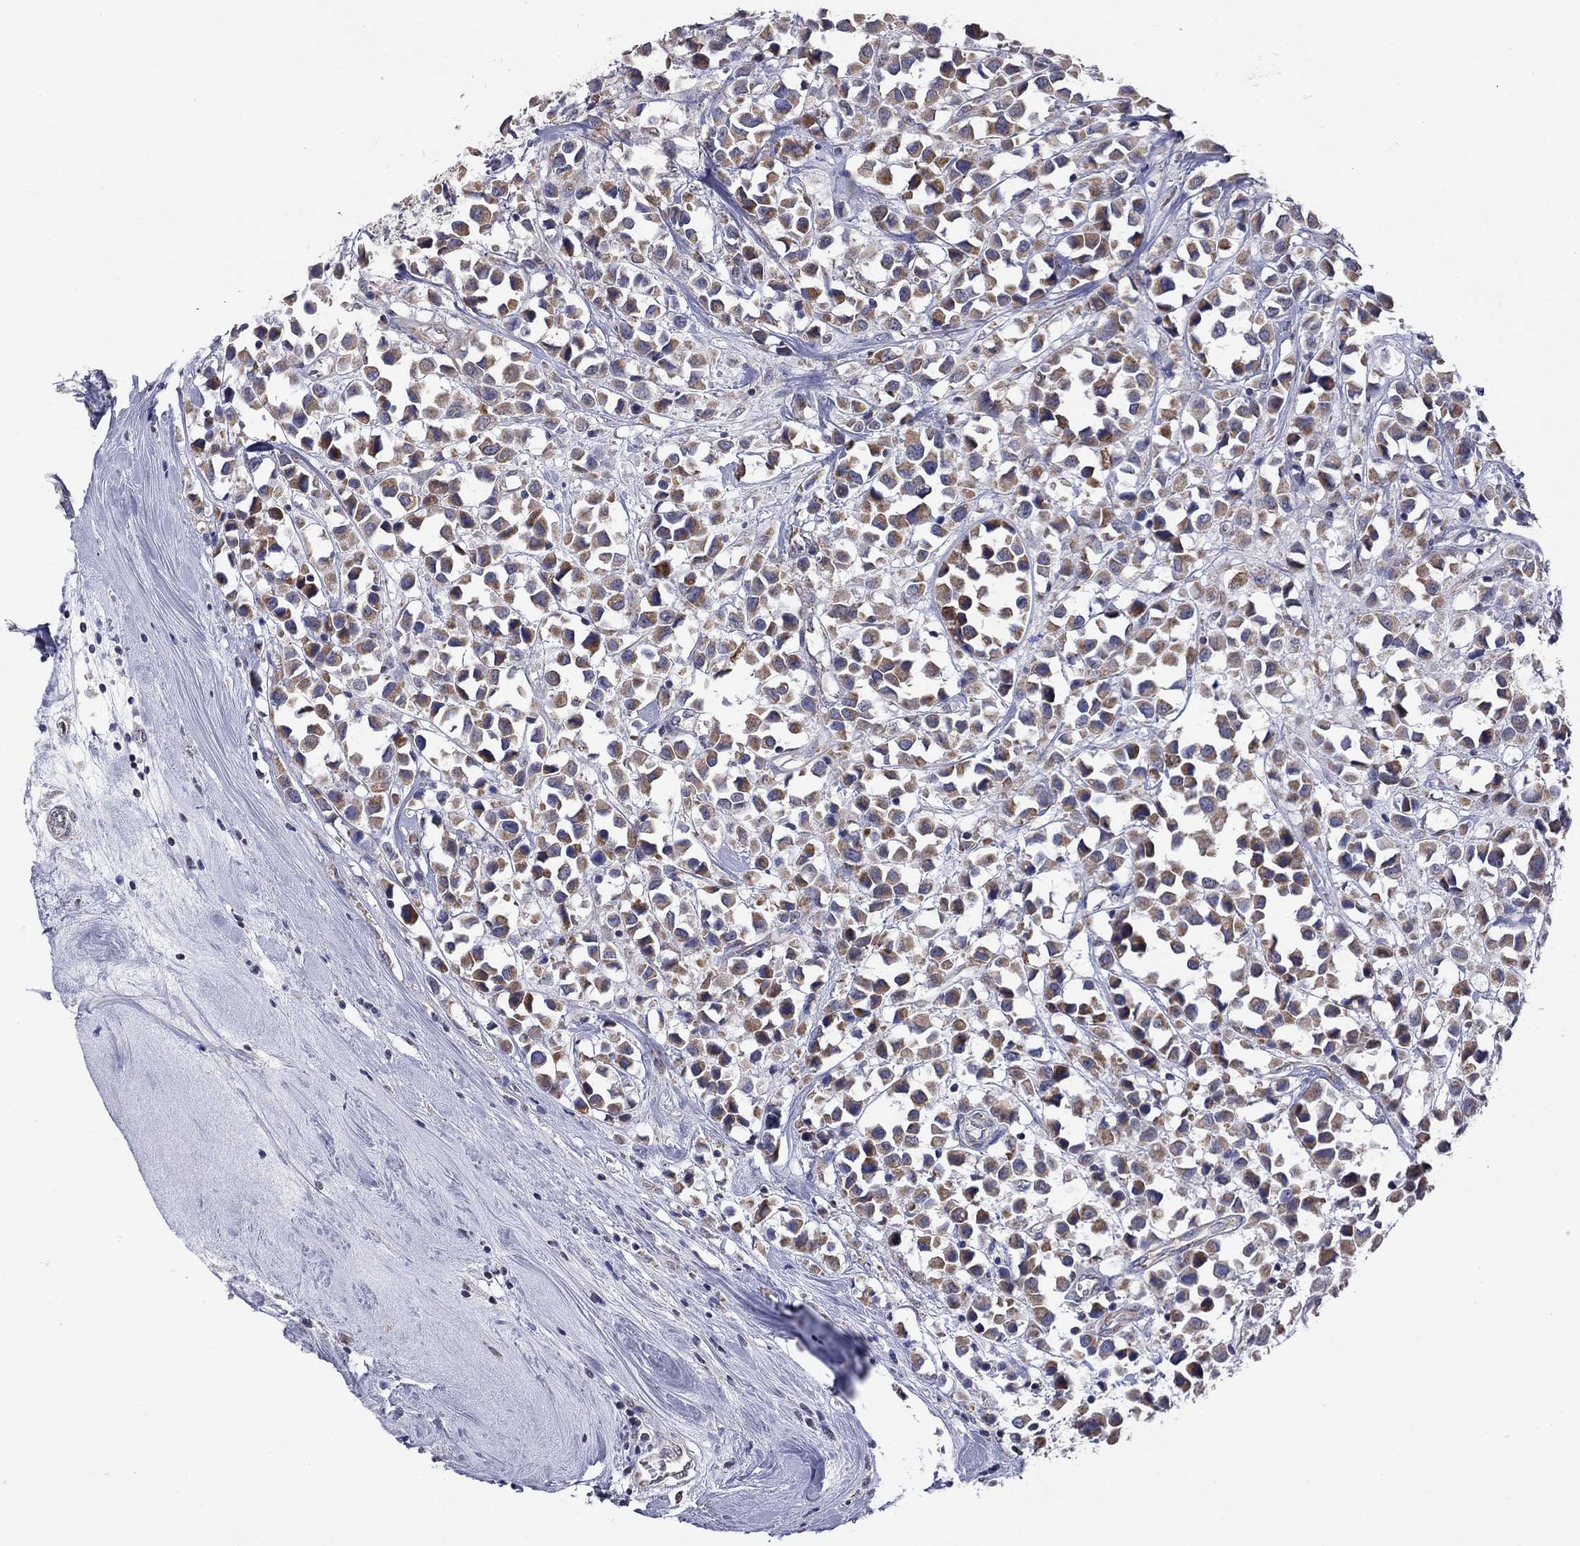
{"staining": {"intensity": "strong", "quantity": "25%-75%", "location": "cytoplasmic/membranous"}, "tissue": "breast cancer", "cell_type": "Tumor cells", "image_type": "cancer", "snomed": [{"axis": "morphology", "description": "Duct carcinoma"}, {"axis": "topography", "description": "Breast"}], "caption": "Breast cancer stained for a protein reveals strong cytoplasmic/membranous positivity in tumor cells.", "gene": "NDUFB1", "patient": {"sex": "female", "age": 61}}